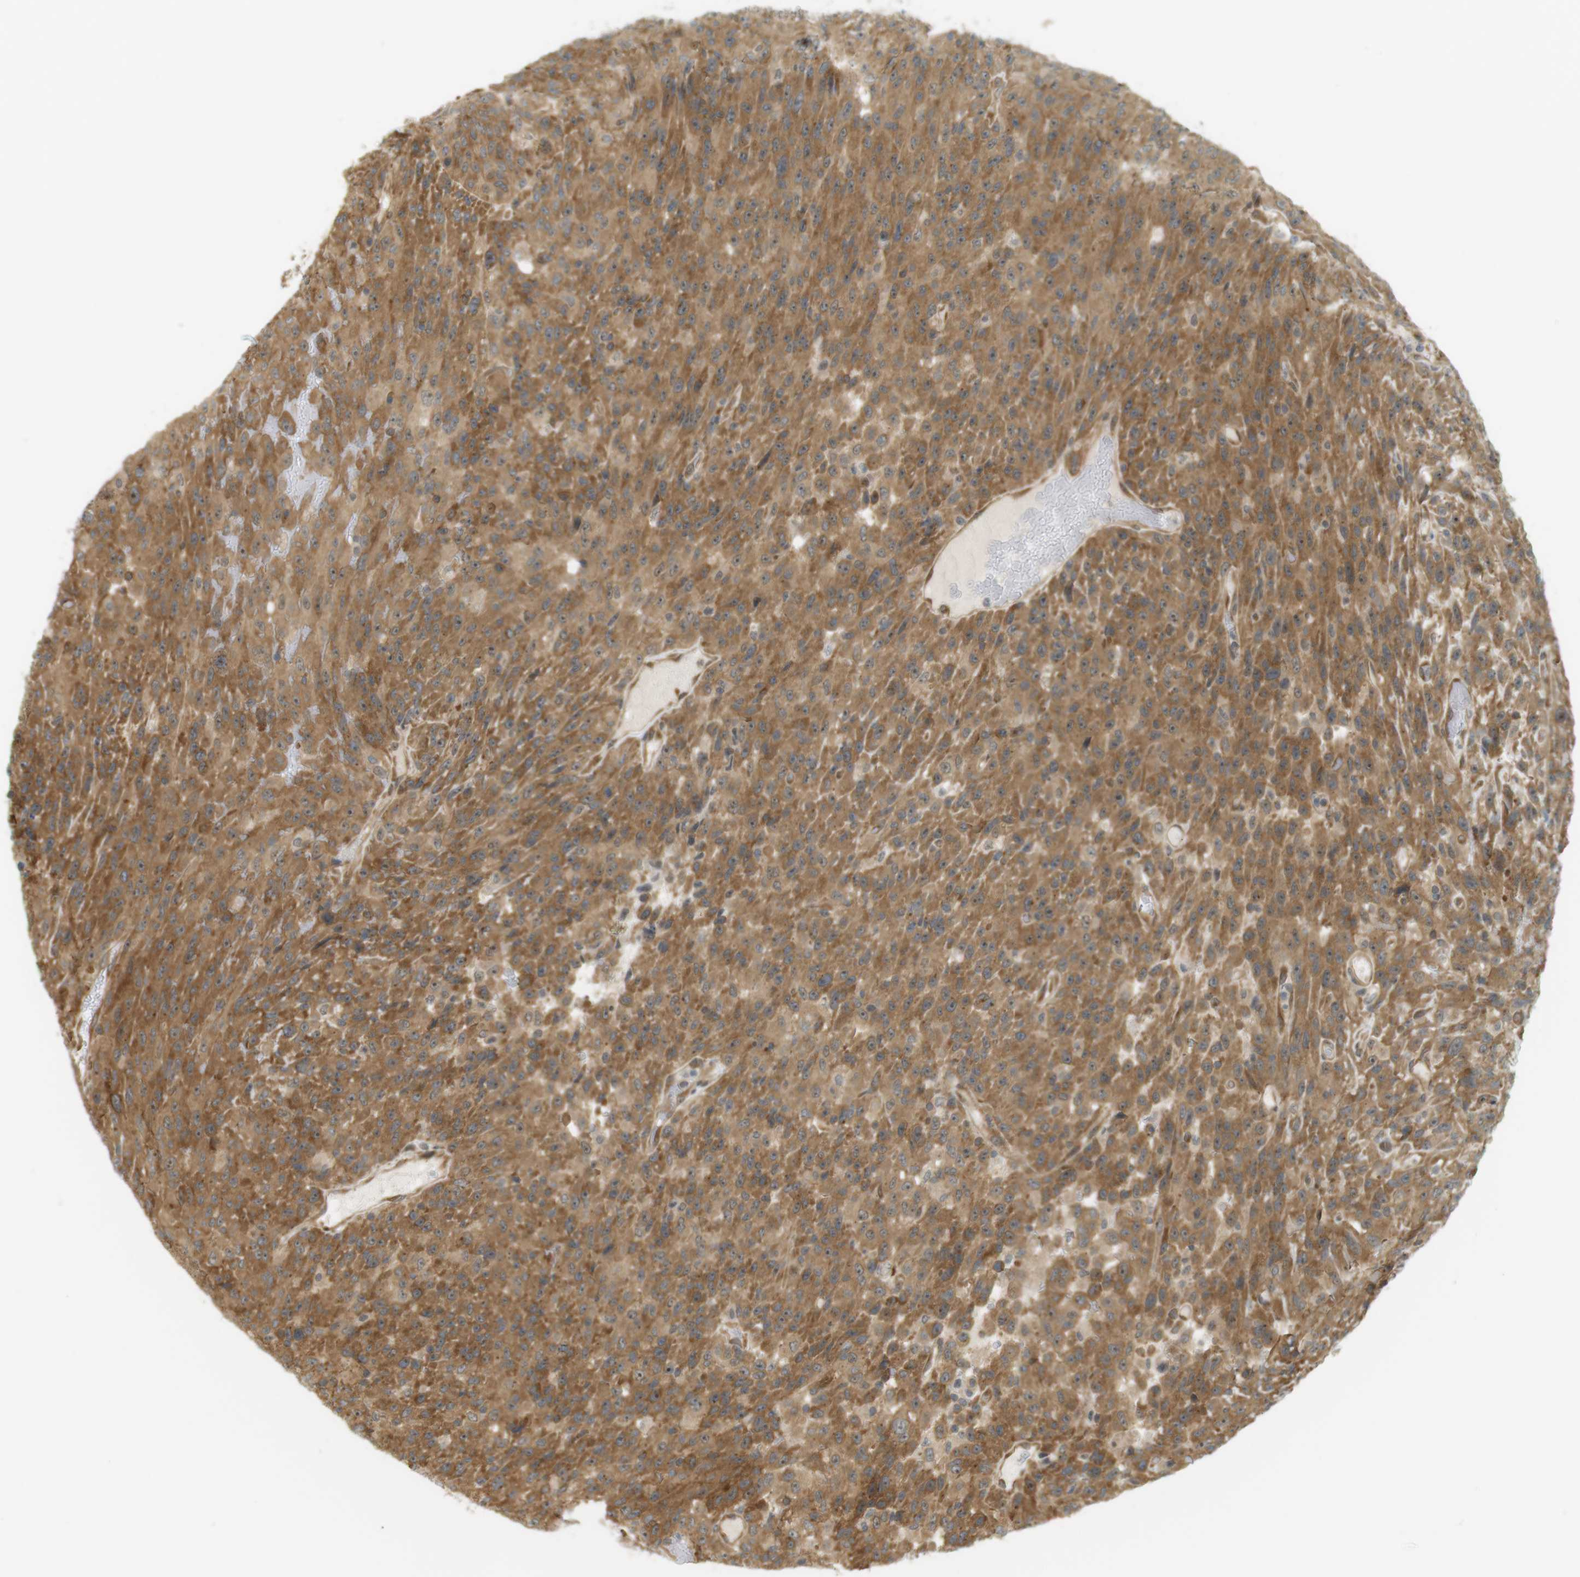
{"staining": {"intensity": "moderate", "quantity": ">75%", "location": "cytoplasmic/membranous,nuclear"}, "tissue": "urothelial cancer", "cell_type": "Tumor cells", "image_type": "cancer", "snomed": [{"axis": "morphology", "description": "Urothelial carcinoma, High grade"}, {"axis": "topography", "description": "Urinary bladder"}], "caption": "Tumor cells show moderate cytoplasmic/membranous and nuclear expression in approximately >75% of cells in urothelial cancer.", "gene": "PA2G4", "patient": {"sex": "male", "age": 66}}